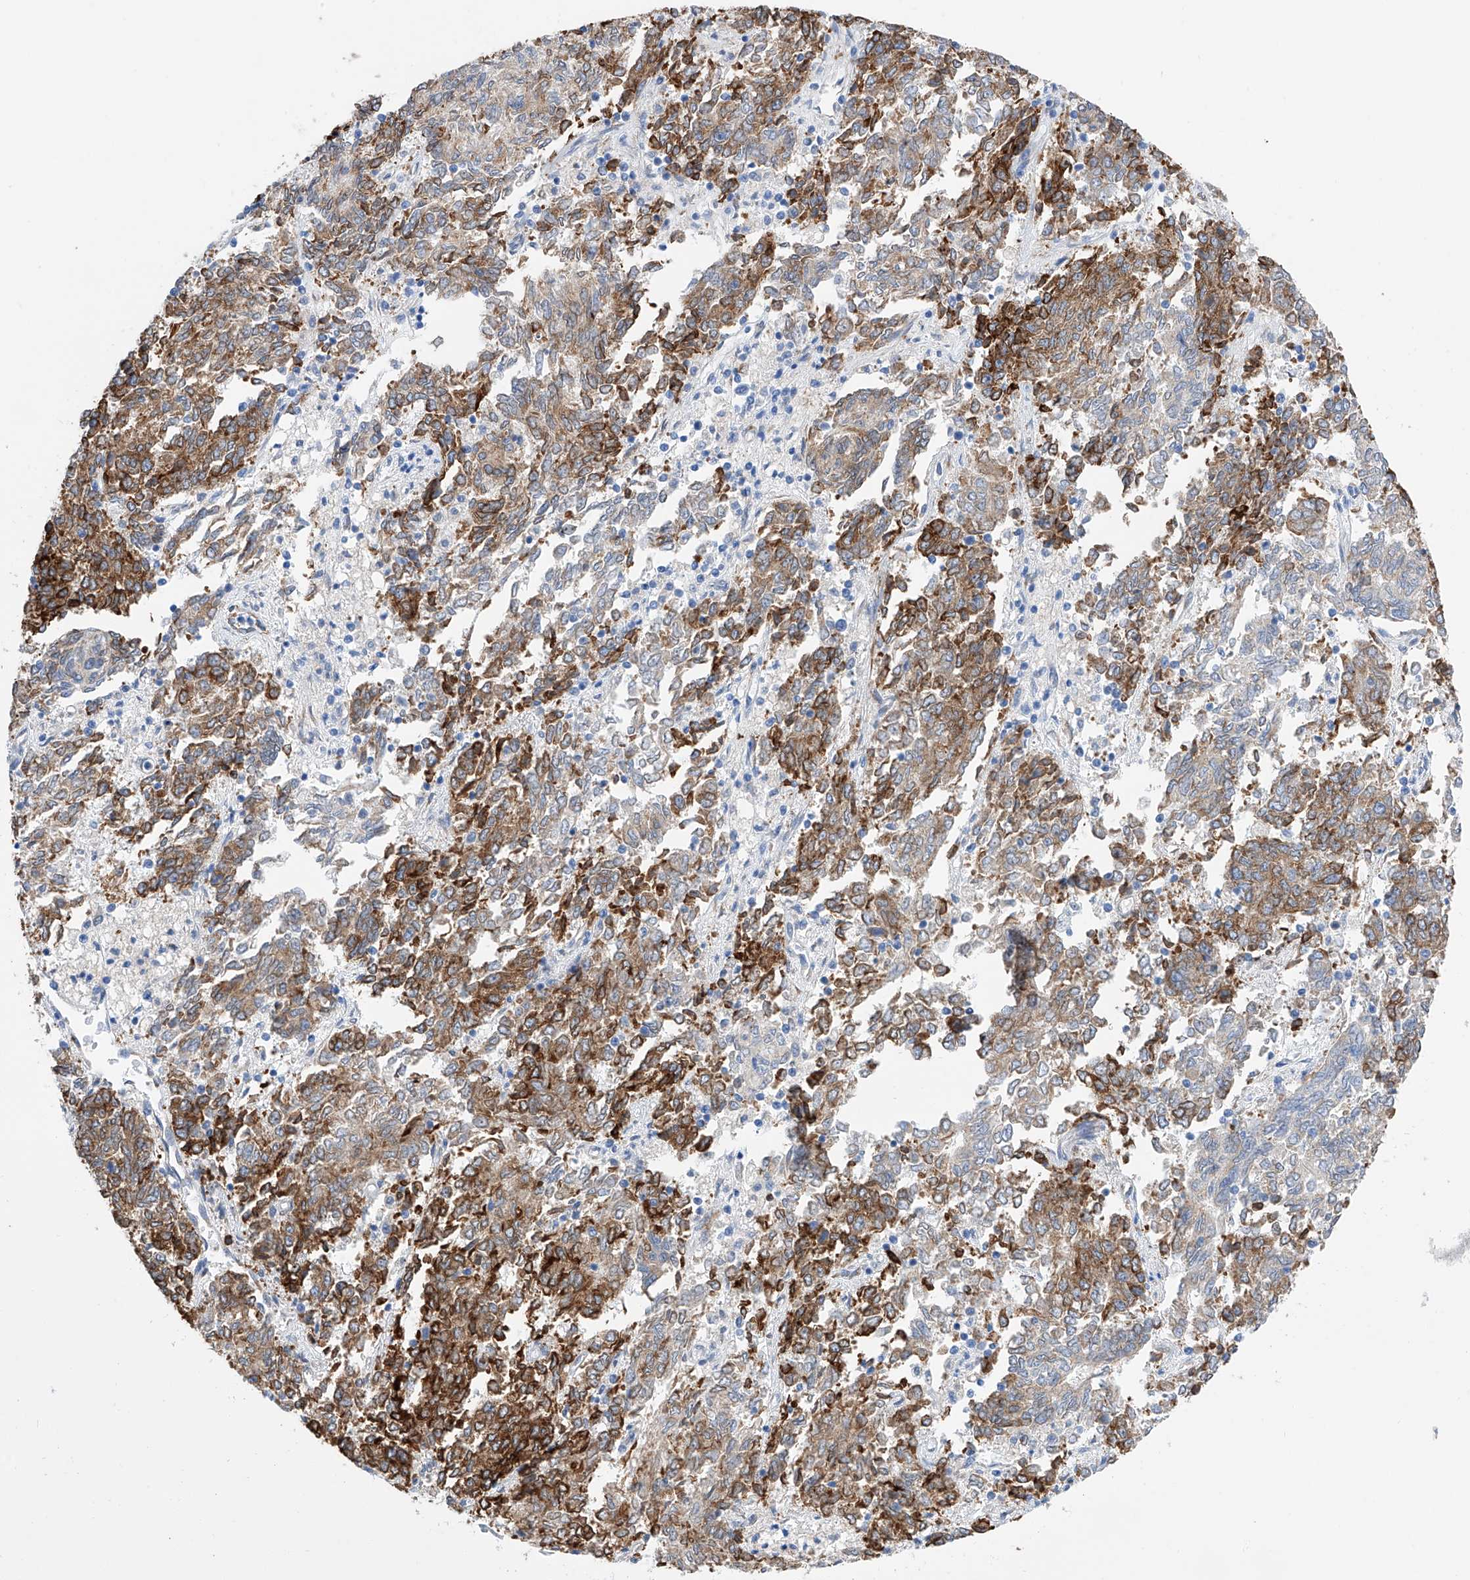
{"staining": {"intensity": "moderate", "quantity": ">75%", "location": "cytoplasmic/membranous"}, "tissue": "endometrial cancer", "cell_type": "Tumor cells", "image_type": "cancer", "snomed": [{"axis": "morphology", "description": "Adenocarcinoma, NOS"}, {"axis": "topography", "description": "Endometrium"}], "caption": "Tumor cells exhibit medium levels of moderate cytoplasmic/membranous positivity in approximately >75% of cells in human endometrial cancer. (brown staining indicates protein expression, while blue staining denotes nuclei).", "gene": "PDIA5", "patient": {"sex": "female", "age": 80}}